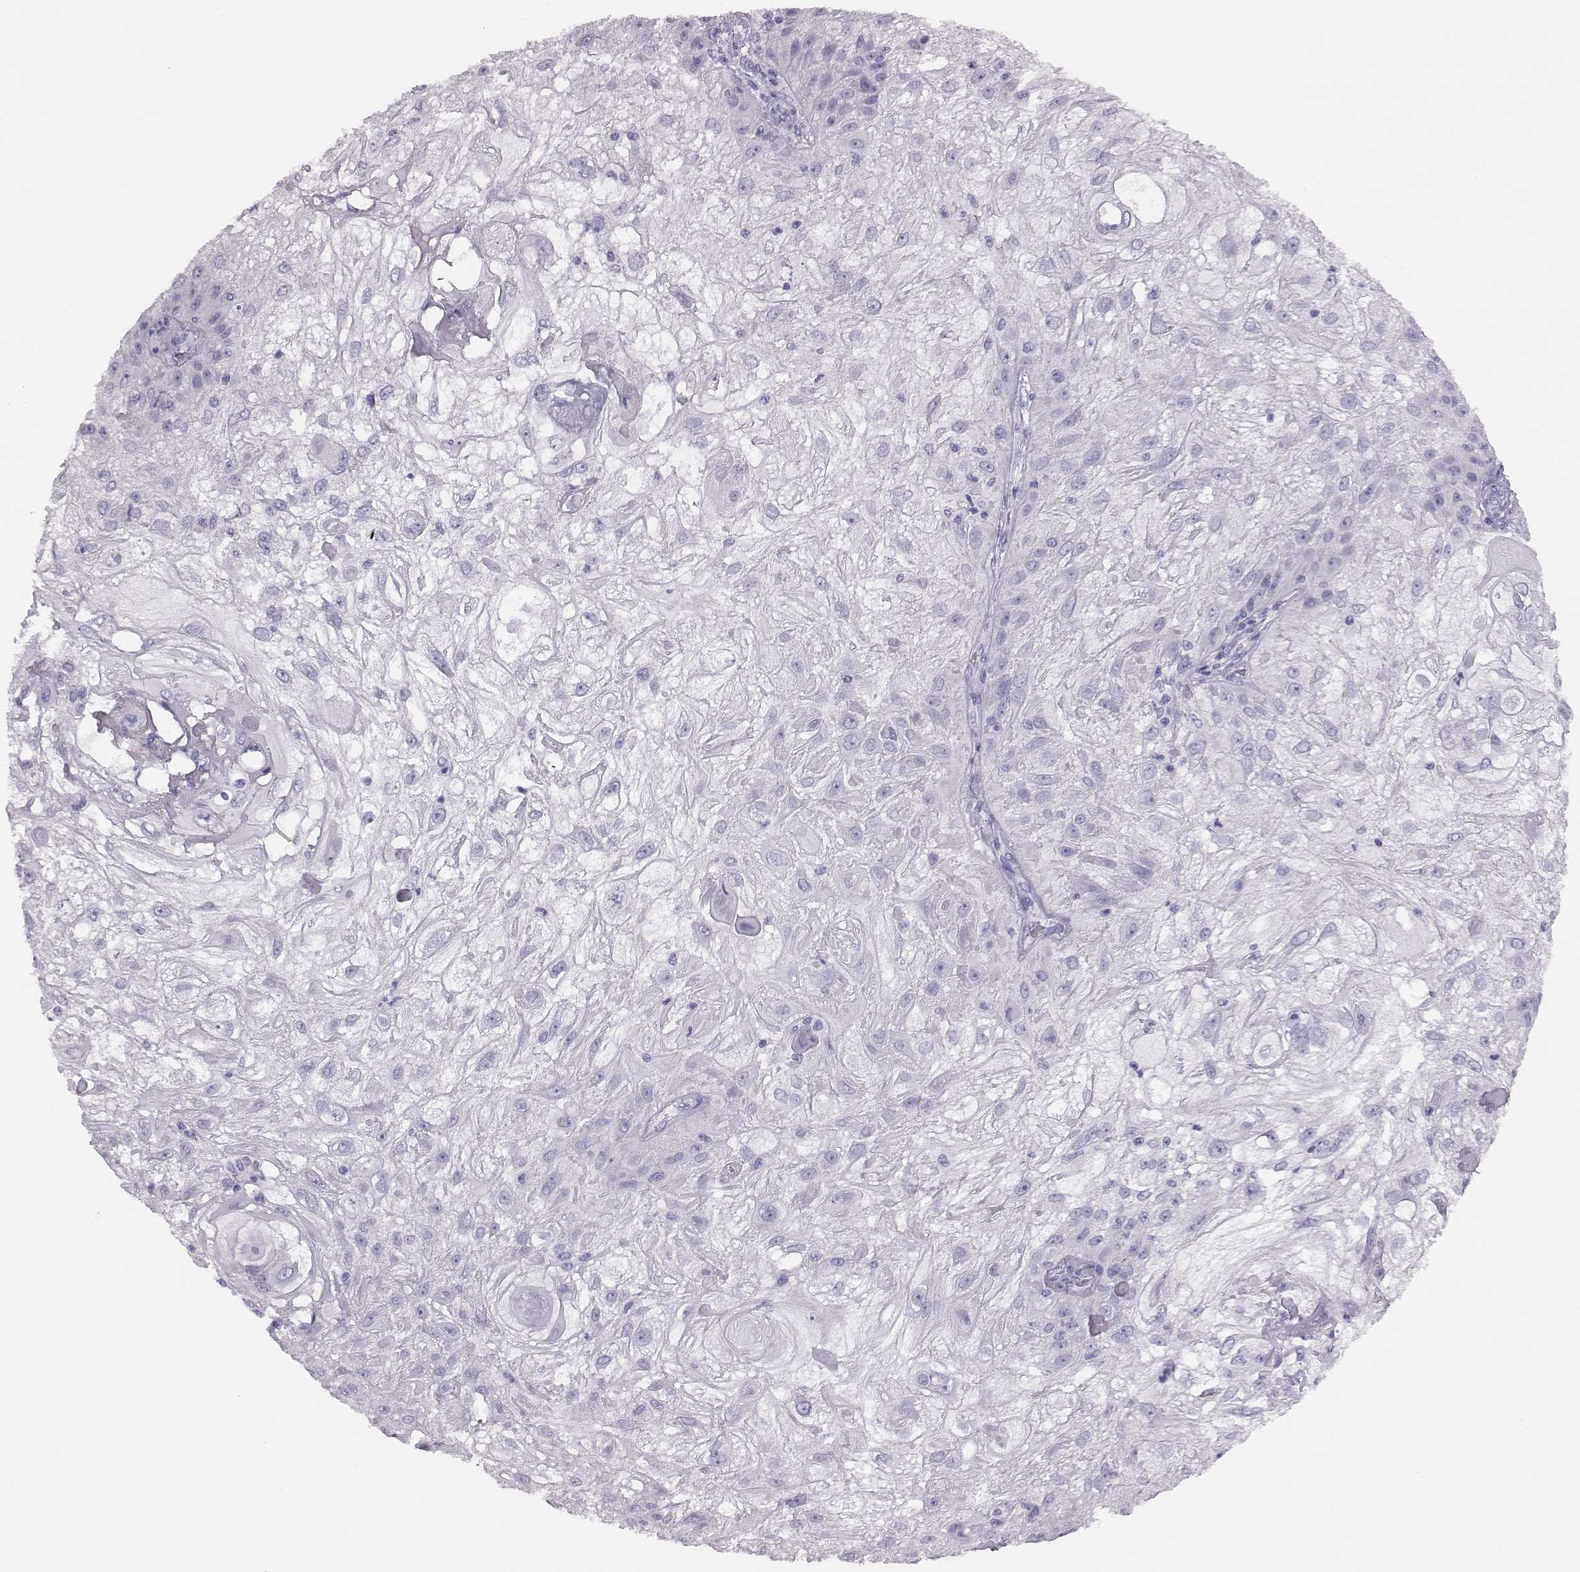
{"staining": {"intensity": "negative", "quantity": "none", "location": "none"}, "tissue": "skin cancer", "cell_type": "Tumor cells", "image_type": "cancer", "snomed": [{"axis": "morphology", "description": "Normal tissue, NOS"}, {"axis": "morphology", "description": "Squamous cell carcinoma, NOS"}, {"axis": "topography", "description": "Skin"}], "caption": "High magnification brightfield microscopy of skin squamous cell carcinoma stained with DAB (brown) and counterstained with hematoxylin (blue): tumor cells show no significant staining. (Brightfield microscopy of DAB immunohistochemistry (IHC) at high magnification).", "gene": "H1-6", "patient": {"sex": "female", "age": 83}}